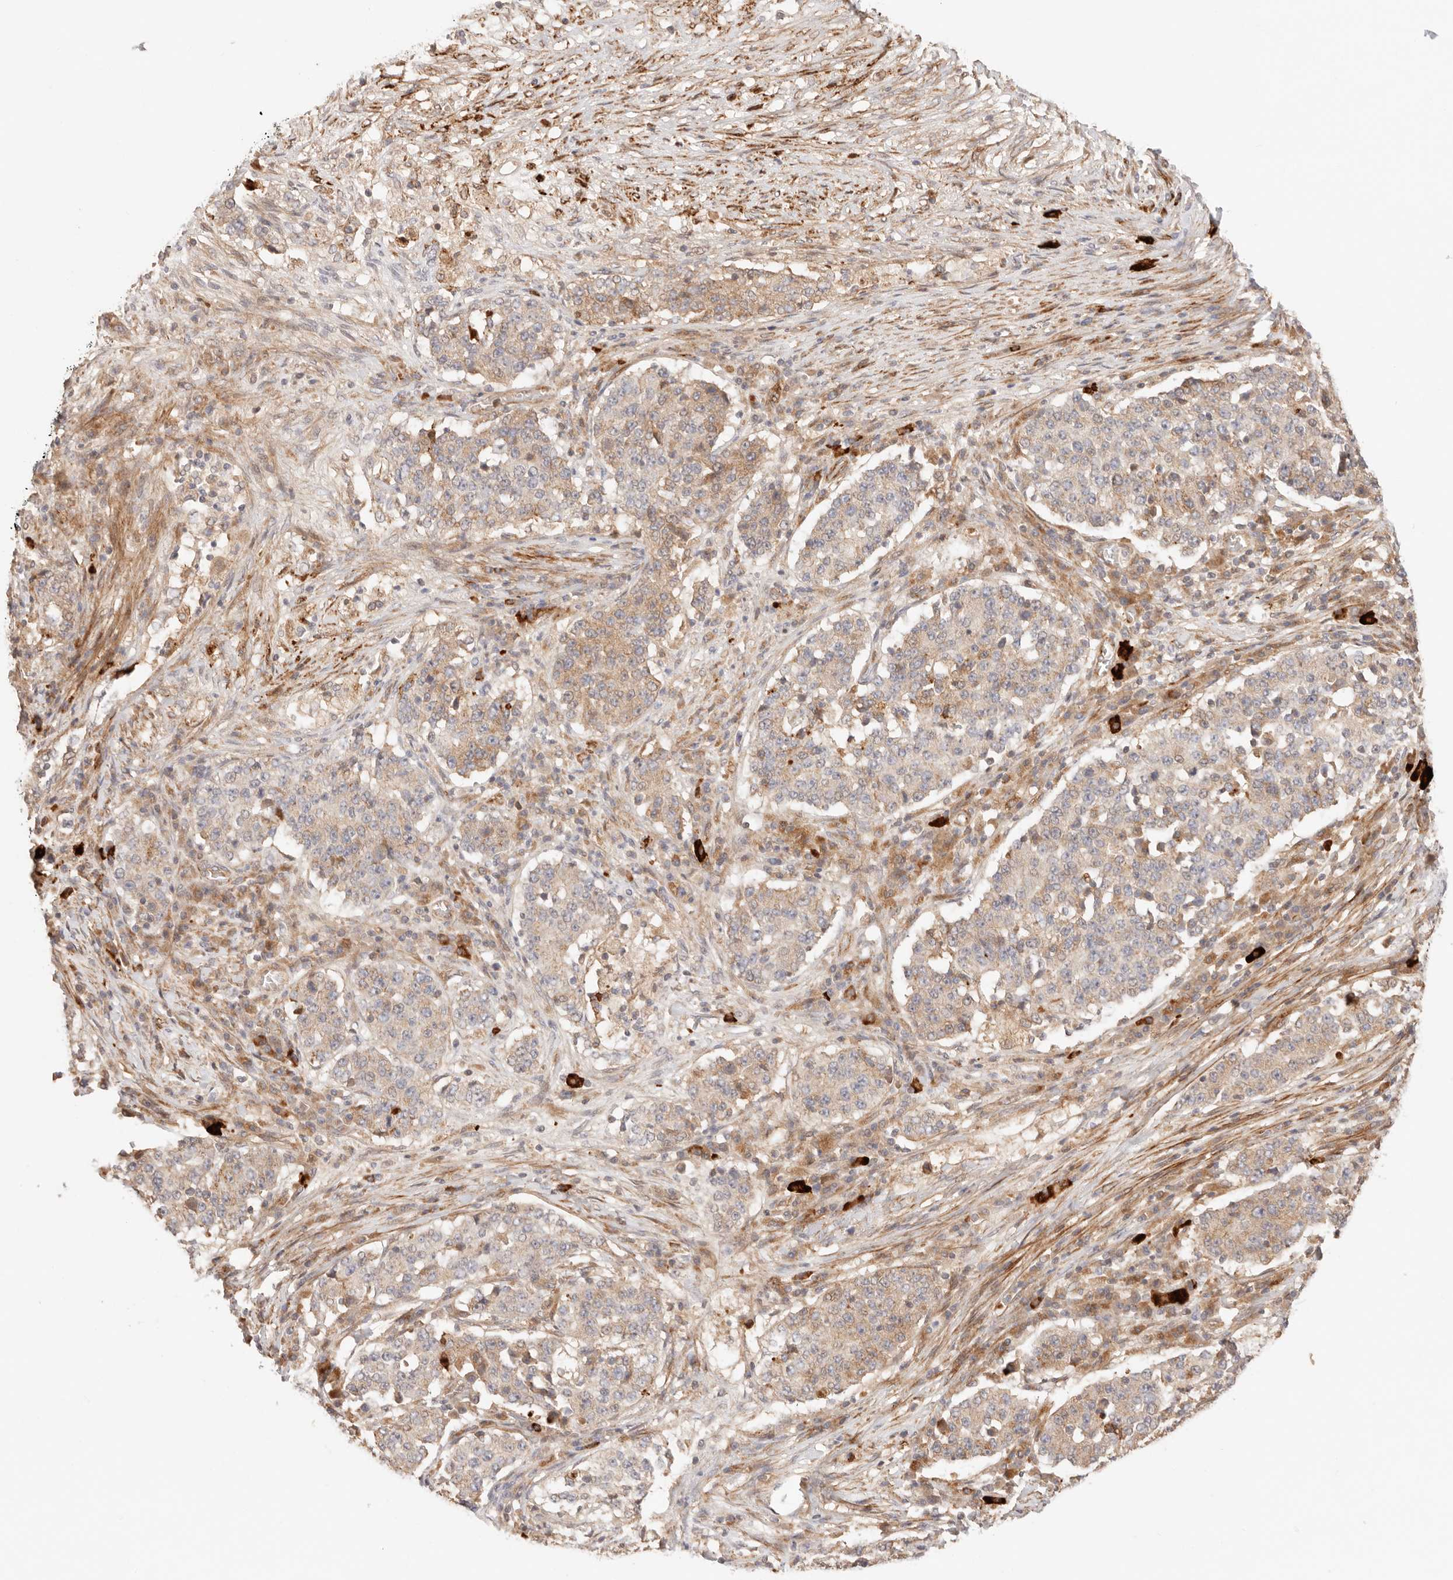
{"staining": {"intensity": "weak", "quantity": ">75%", "location": "cytoplasmic/membranous"}, "tissue": "stomach cancer", "cell_type": "Tumor cells", "image_type": "cancer", "snomed": [{"axis": "morphology", "description": "Adenocarcinoma, NOS"}, {"axis": "topography", "description": "Stomach"}], "caption": "Tumor cells demonstrate low levels of weak cytoplasmic/membranous expression in about >75% of cells in adenocarcinoma (stomach).", "gene": "IL1R2", "patient": {"sex": "male", "age": 59}}